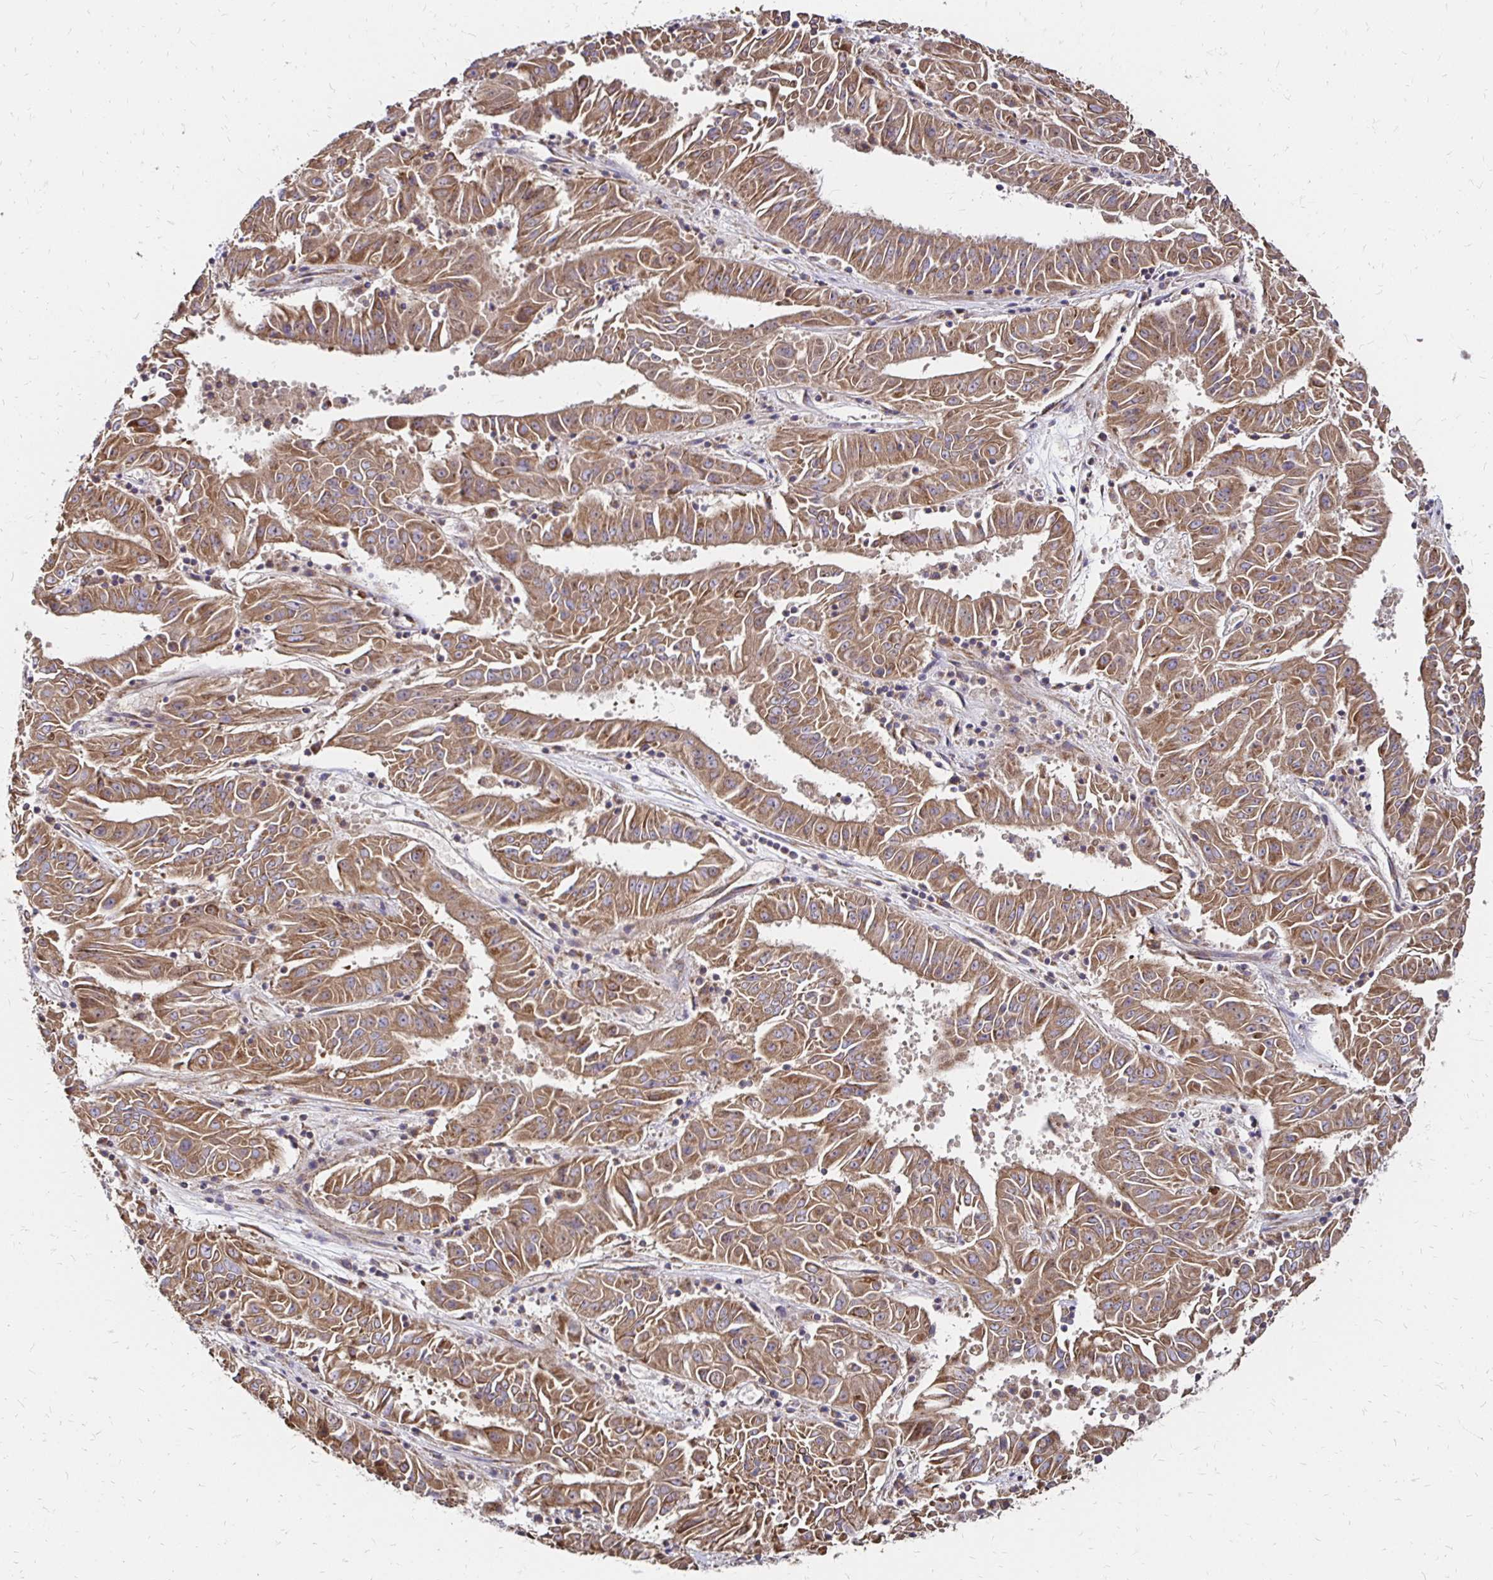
{"staining": {"intensity": "moderate", "quantity": ">75%", "location": "cytoplasmic/membranous"}, "tissue": "pancreatic cancer", "cell_type": "Tumor cells", "image_type": "cancer", "snomed": [{"axis": "morphology", "description": "Adenocarcinoma, NOS"}, {"axis": "topography", "description": "Pancreas"}], "caption": "Protein staining reveals moderate cytoplasmic/membranous expression in approximately >75% of tumor cells in adenocarcinoma (pancreatic).", "gene": "ZW10", "patient": {"sex": "male", "age": 63}}